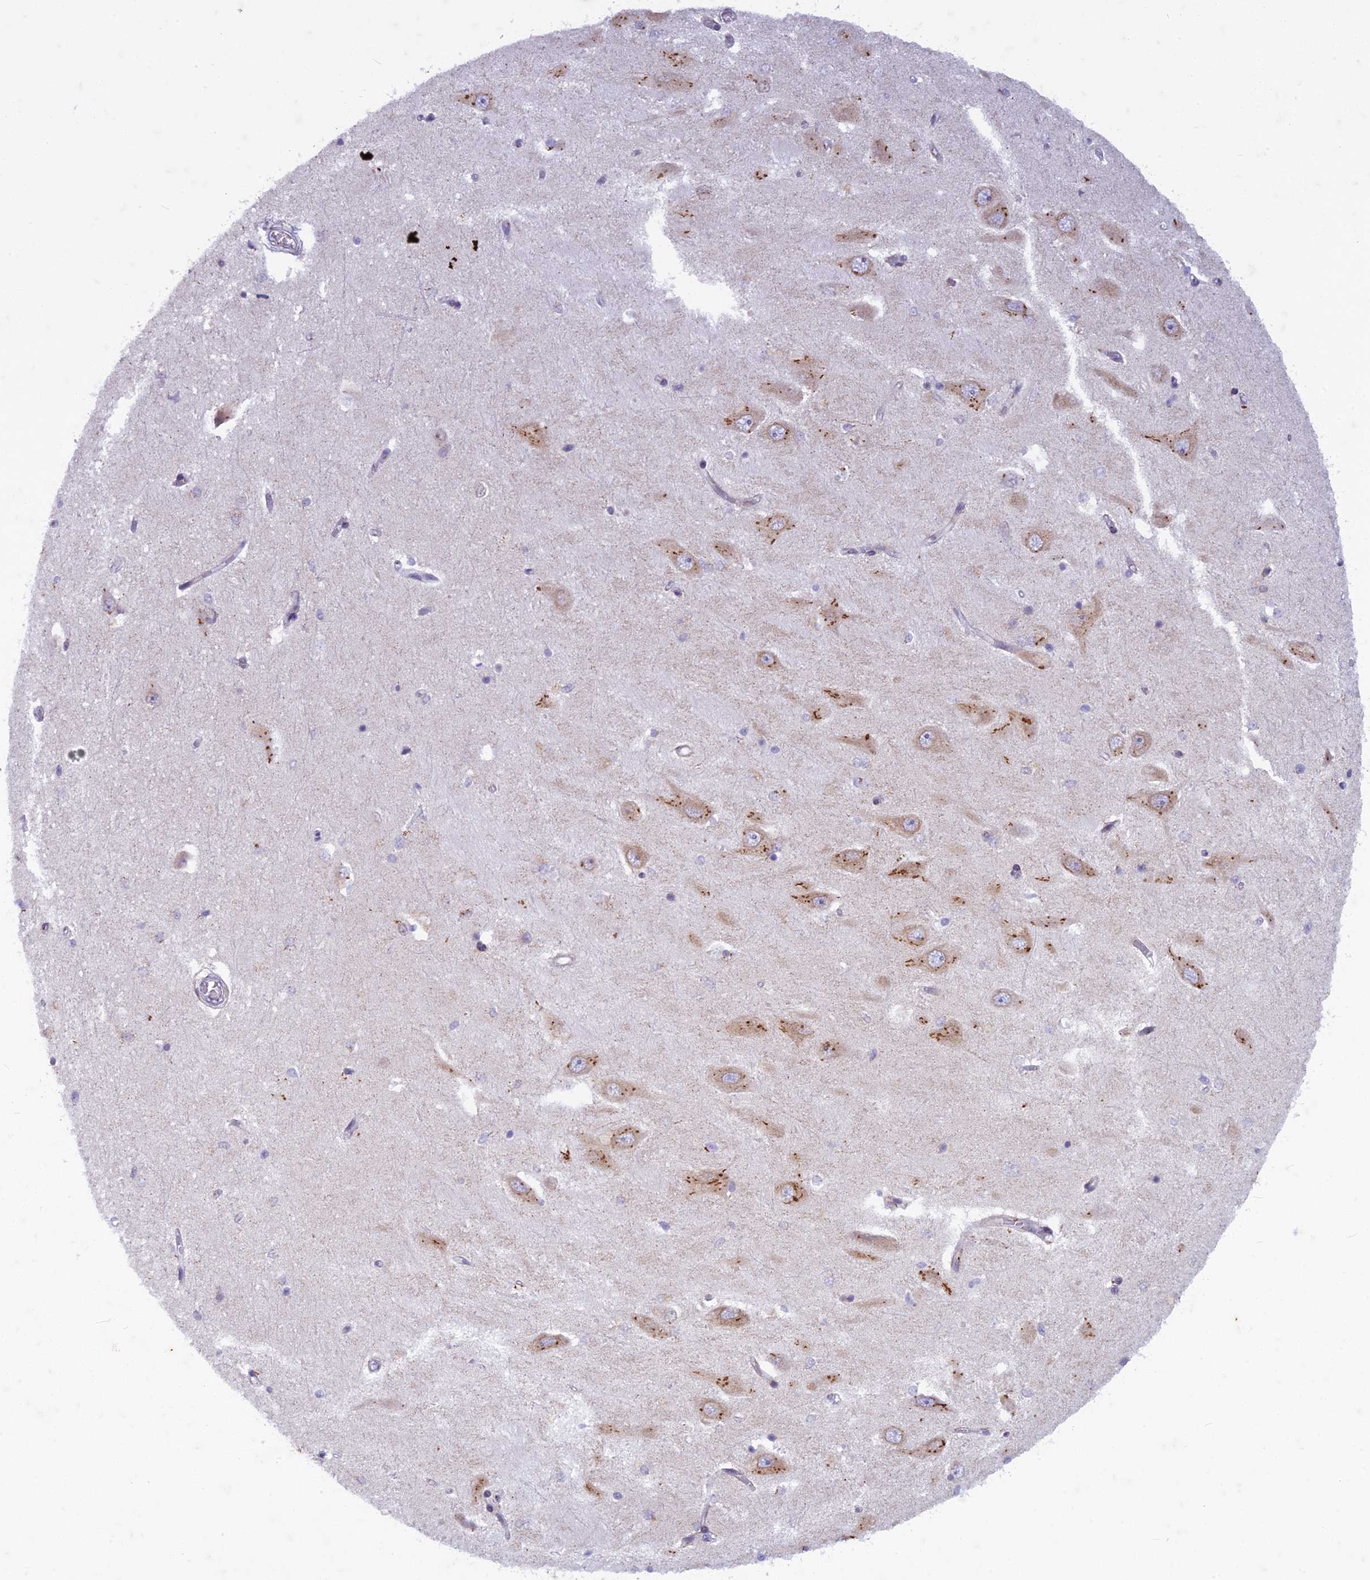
{"staining": {"intensity": "negative", "quantity": "none", "location": "none"}, "tissue": "hippocampus", "cell_type": "Glial cells", "image_type": "normal", "snomed": [{"axis": "morphology", "description": "Normal tissue, NOS"}, {"axis": "topography", "description": "Hippocampus"}], "caption": "Benign hippocampus was stained to show a protein in brown. There is no significant positivity in glial cells. (DAB IHC visualized using brightfield microscopy, high magnification).", "gene": "FAM3C", "patient": {"sex": "male", "age": 45}}